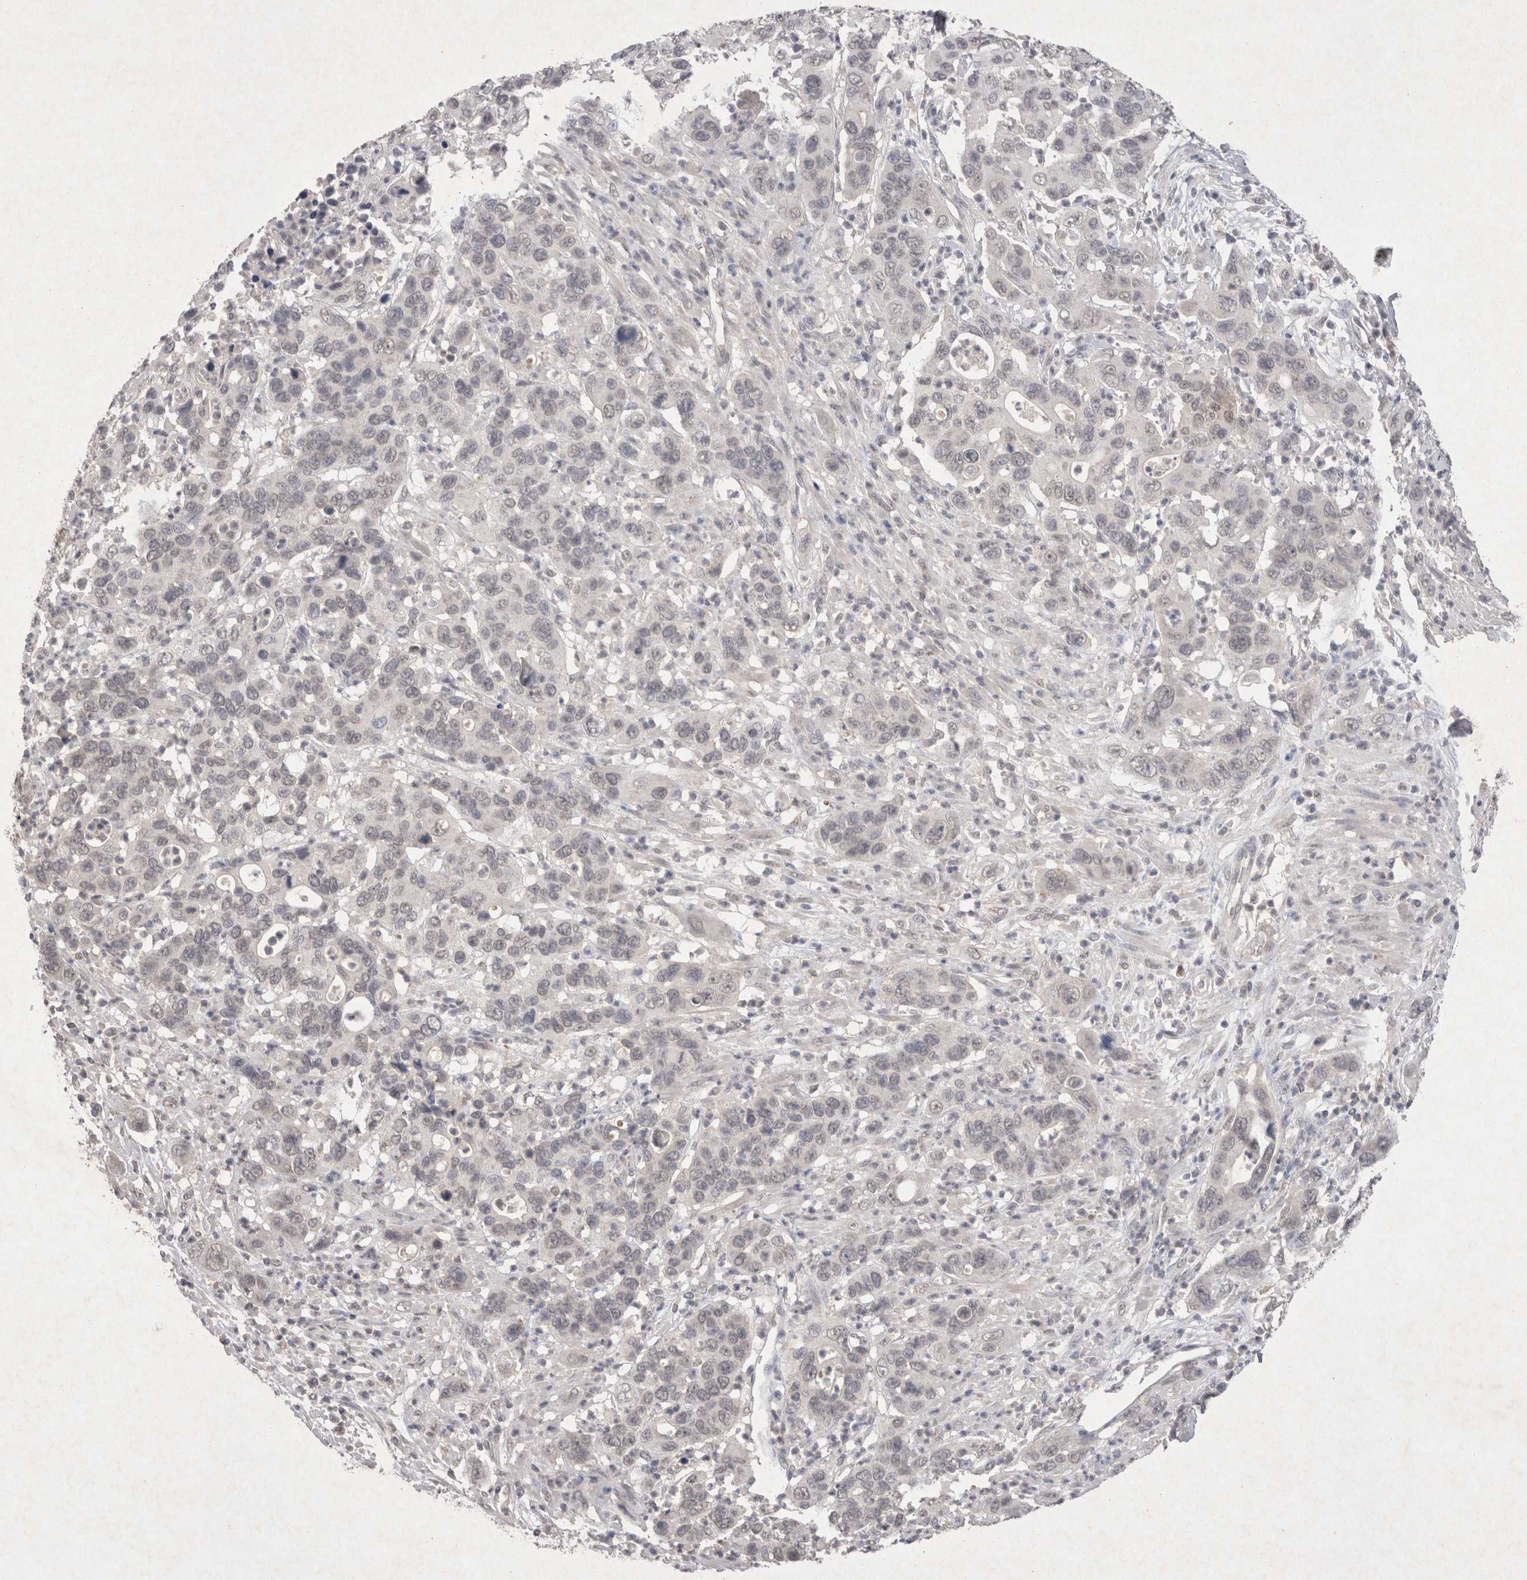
{"staining": {"intensity": "negative", "quantity": "none", "location": "none"}, "tissue": "pancreatic cancer", "cell_type": "Tumor cells", "image_type": "cancer", "snomed": [{"axis": "morphology", "description": "Adenocarcinoma, NOS"}, {"axis": "topography", "description": "Pancreas"}], "caption": "Tumor cells show no significant staining in pancreatic cancer. The staining was performed using DAB (3,3'-diaminobenzidine) to visualize the protein expression in brown, while the nuclei were stained in blue with hematoxylin (Magnification: 20x).", "gene": "LYVE1", "patient": {"sex": "female", "age": 71}}